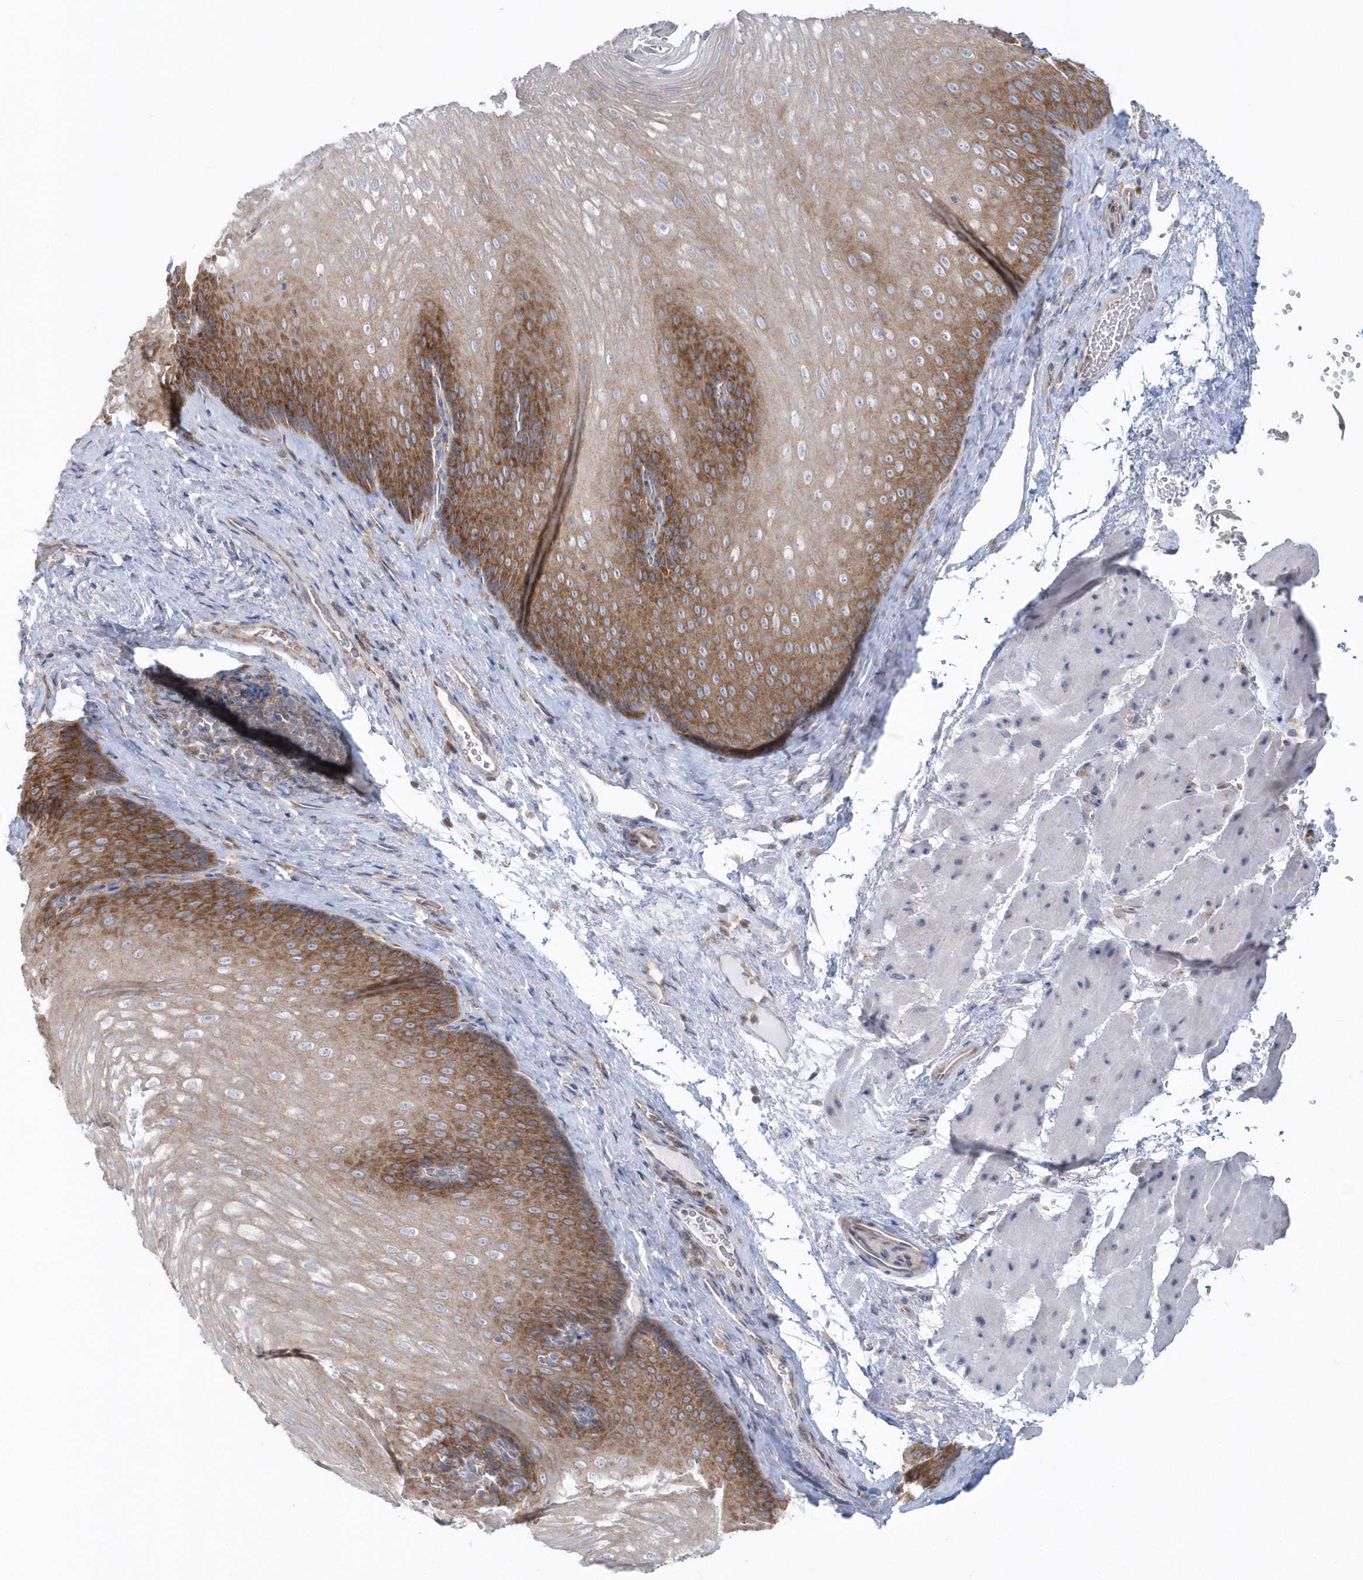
{"staining": {"intensity": "moderate", "quantity": ">75%", "location": "cytoplasmic/membranous"}, "tissue": "esophagus", "cell_type": "Squamous epithelial cells", "image_type": "normal", "snomed": [{"axis": "morphology", "description": "Normal tissue, NOS"}, {"axis": "topography", "description": "Esophagus"}], "caption": "Immunohistochemical staining of normal esophagus shows >75% levels of moderate cytoplasmic/membranous protein staining in about >75% of squamous epithelial cells. (Brightfield microscopy of DAB IHC at high magnification).", "gene": "EIF3C", "patient": {"sex": "female", "age": 66}}